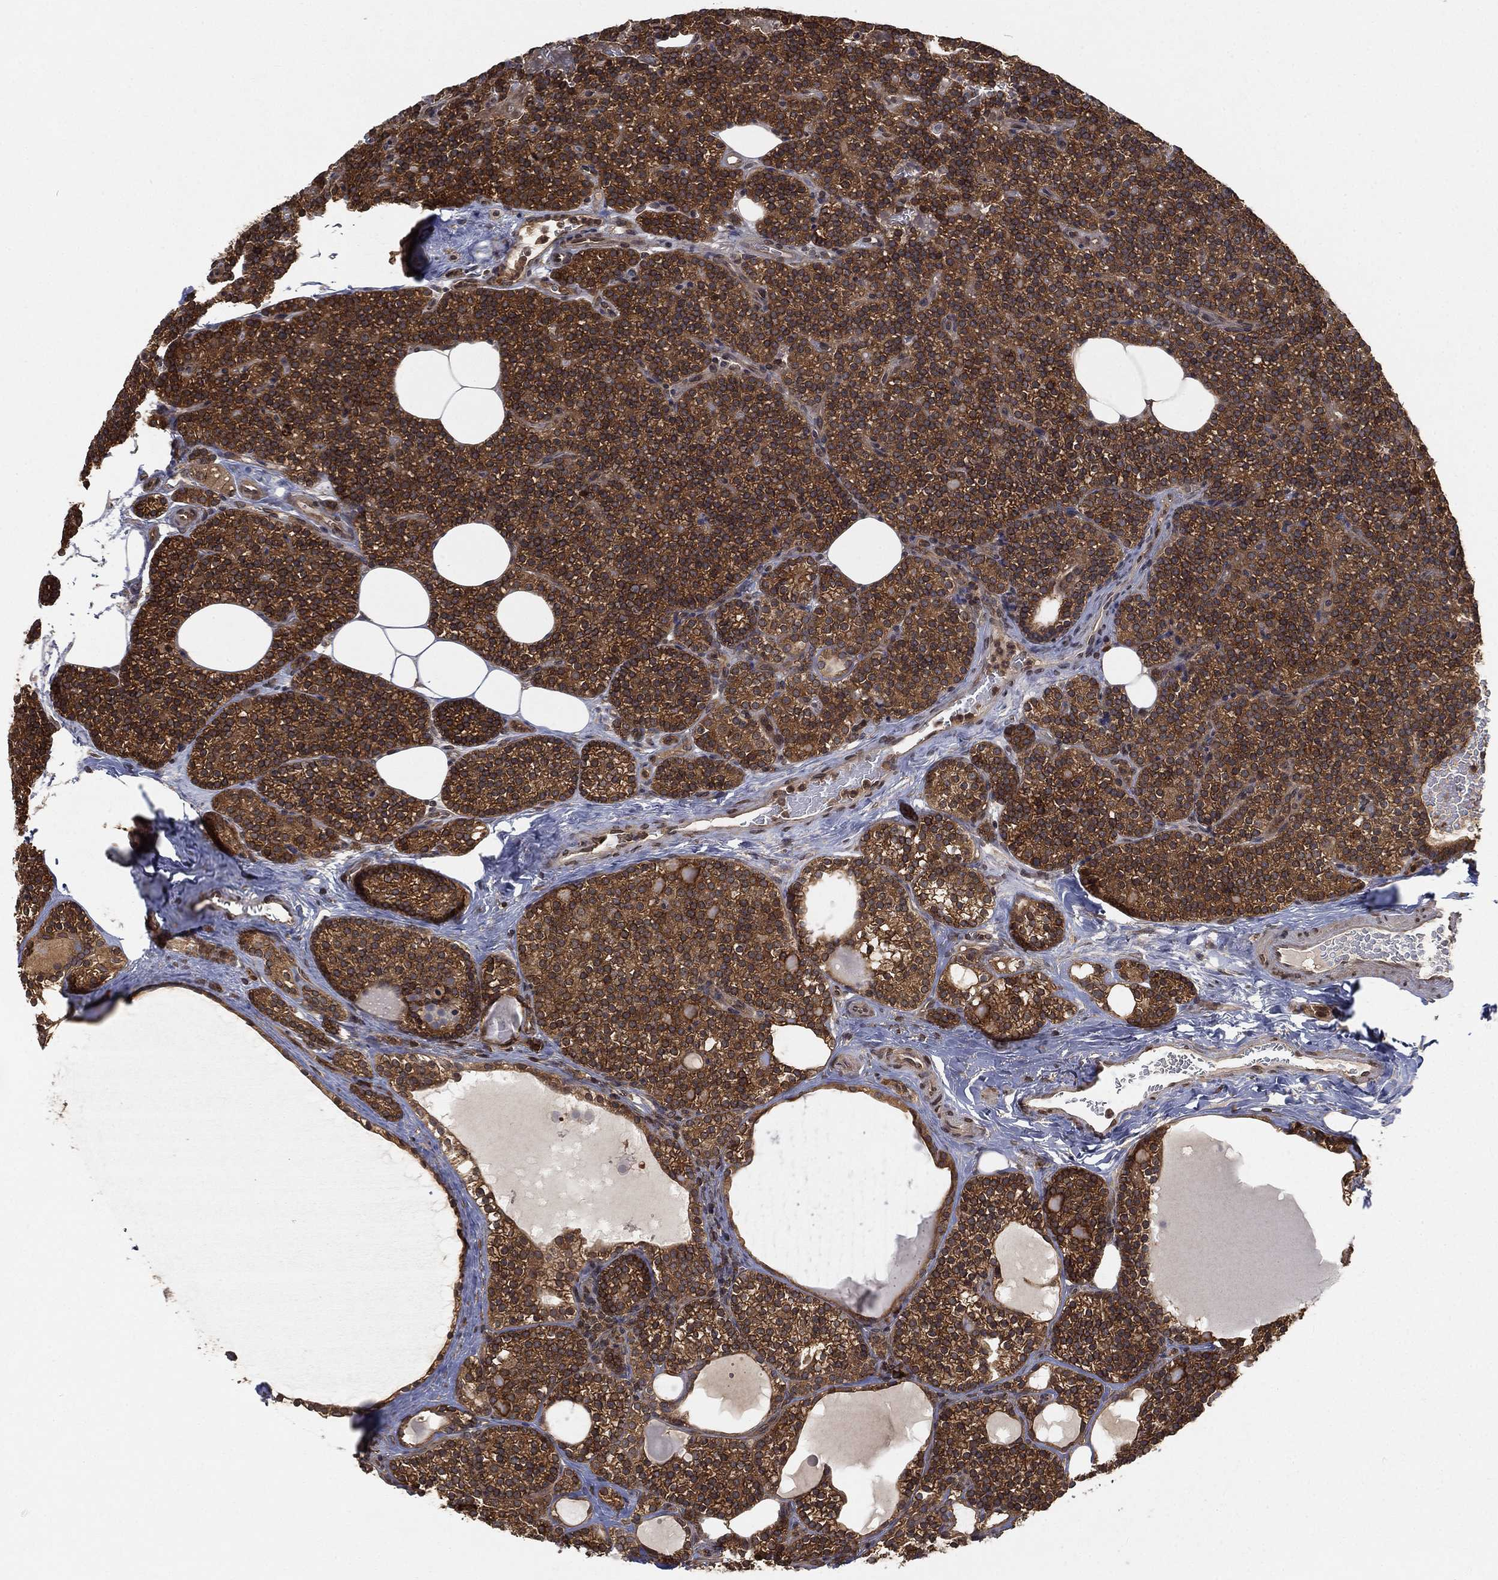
{"staining": {"intensity": "strong", "quantity": ">75%", "location": "cytoplasmic/membranous"}, "tissue": "parathyroid gland", "cell_type": "Glandular cells", "image_type": "normal", "snomed": [{"axis": "morphology", "description": "Normal tissue, NOS"}, {"axis": "topography", "description": "Parathyroid gland"}], "caption": "Protein staining of normal parathyroid gland demonstrates strong cytoplasmic/membranous expression in about >75% of glandular cells. (DAB (3,3'-diaminobenzidine) IHC with brightfield microscopy, high magnification).", "gene": "UBA5", "patient": {"sex": "female", "age": 63}}